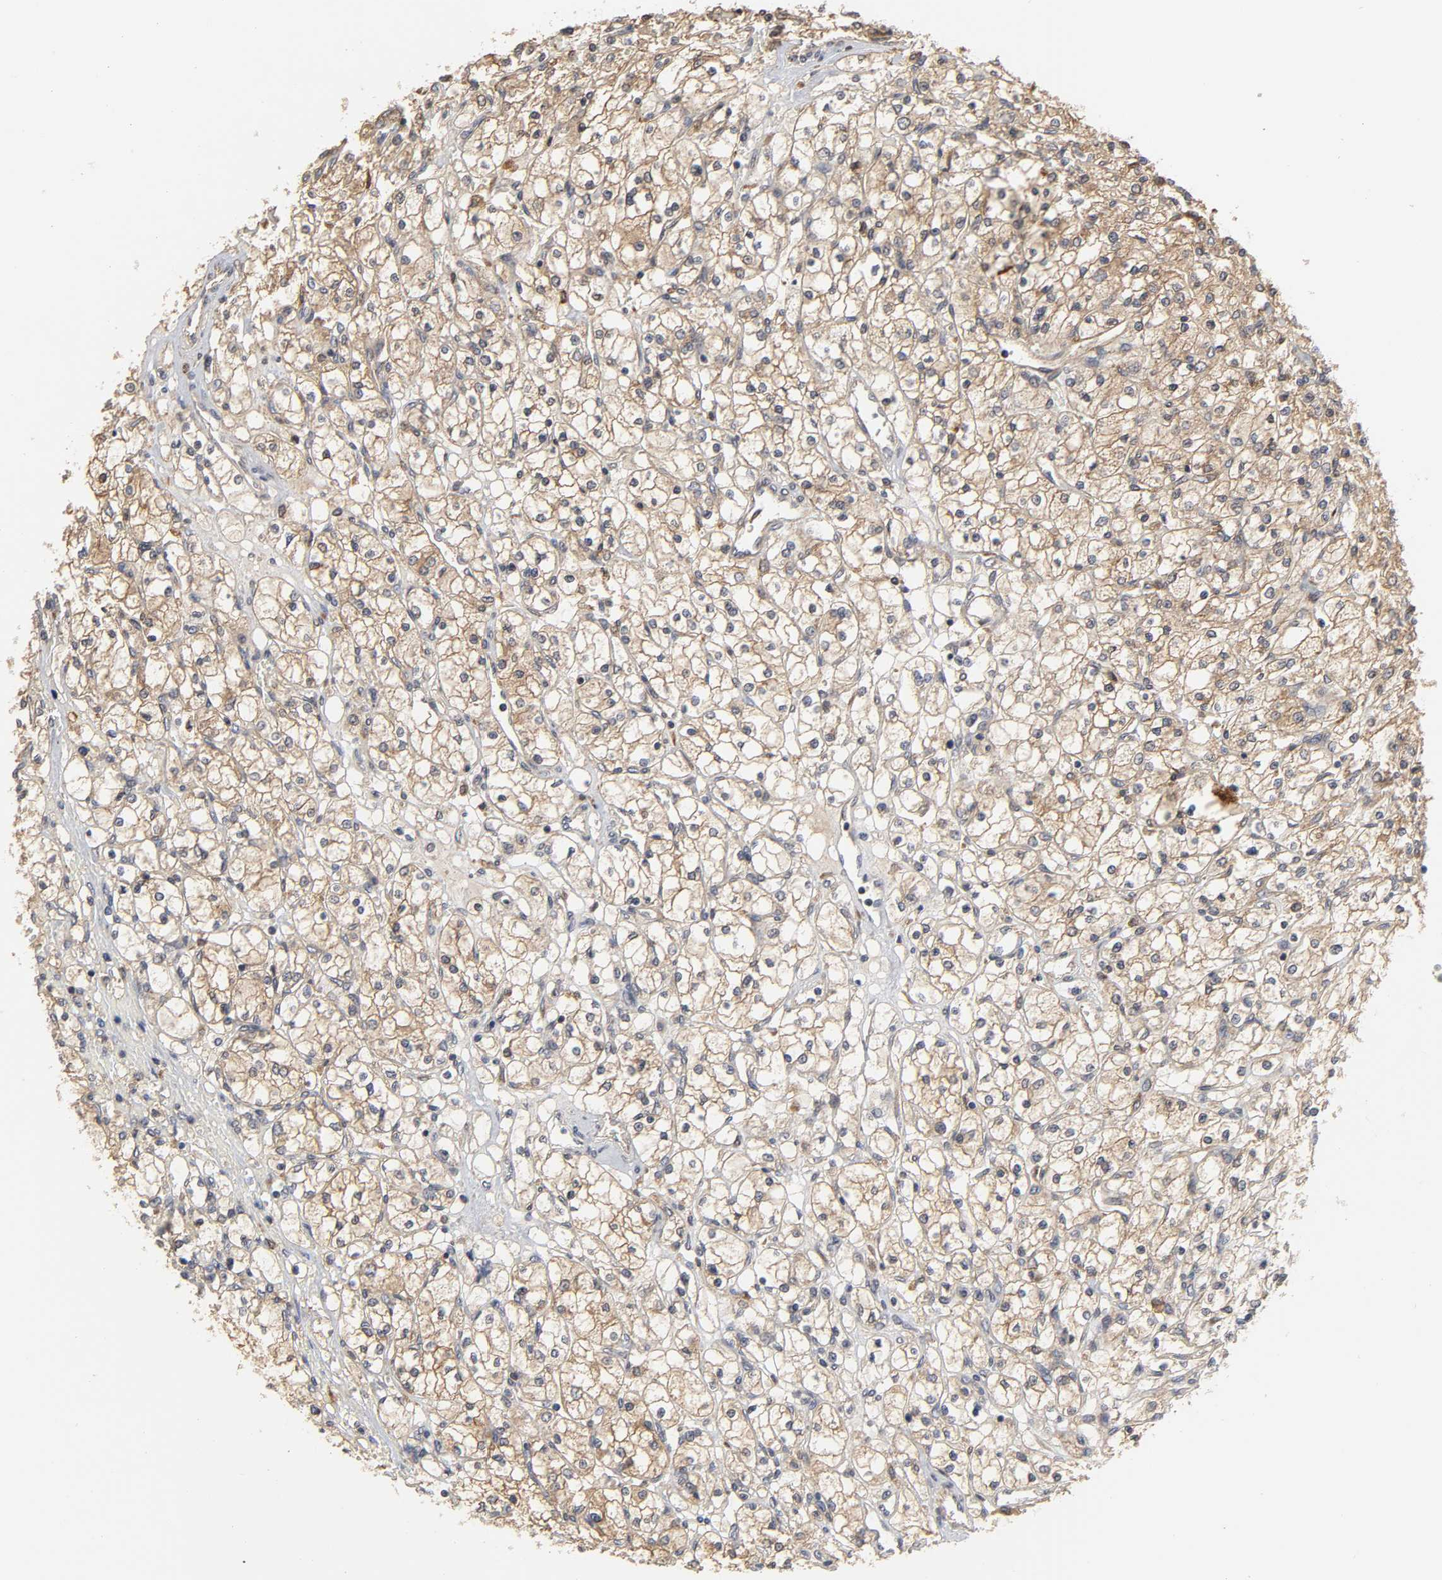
{"staining": {"intensity": "moderate", "quantity": ">75%", "location": "cytoplasmic/membranous"}, "tissue": "renal cancer", "cell_type": "Tumor cells", "image_type": "cancer", "snomed": [{"axis": "morphology", "description": "Adenocarcinoma, NOS"}, {"axis": "topography", "description": "Kidney"}], "caption": "Immunohistochemistry (IHC) of human adenocarcinoma (renal) reveals medium levels of moderate cytoplasmic/membranous positivity in approximately >75% of tumor cells. The staining was performed using DAB (3,3'-diaminobenzidine) to visualize the protein expression in brown, while the nuclei were stained in blue with hematoxylin (Magnification: 20x).", "gene": "POR", "patient": {"sex": "female", "age": 83}}